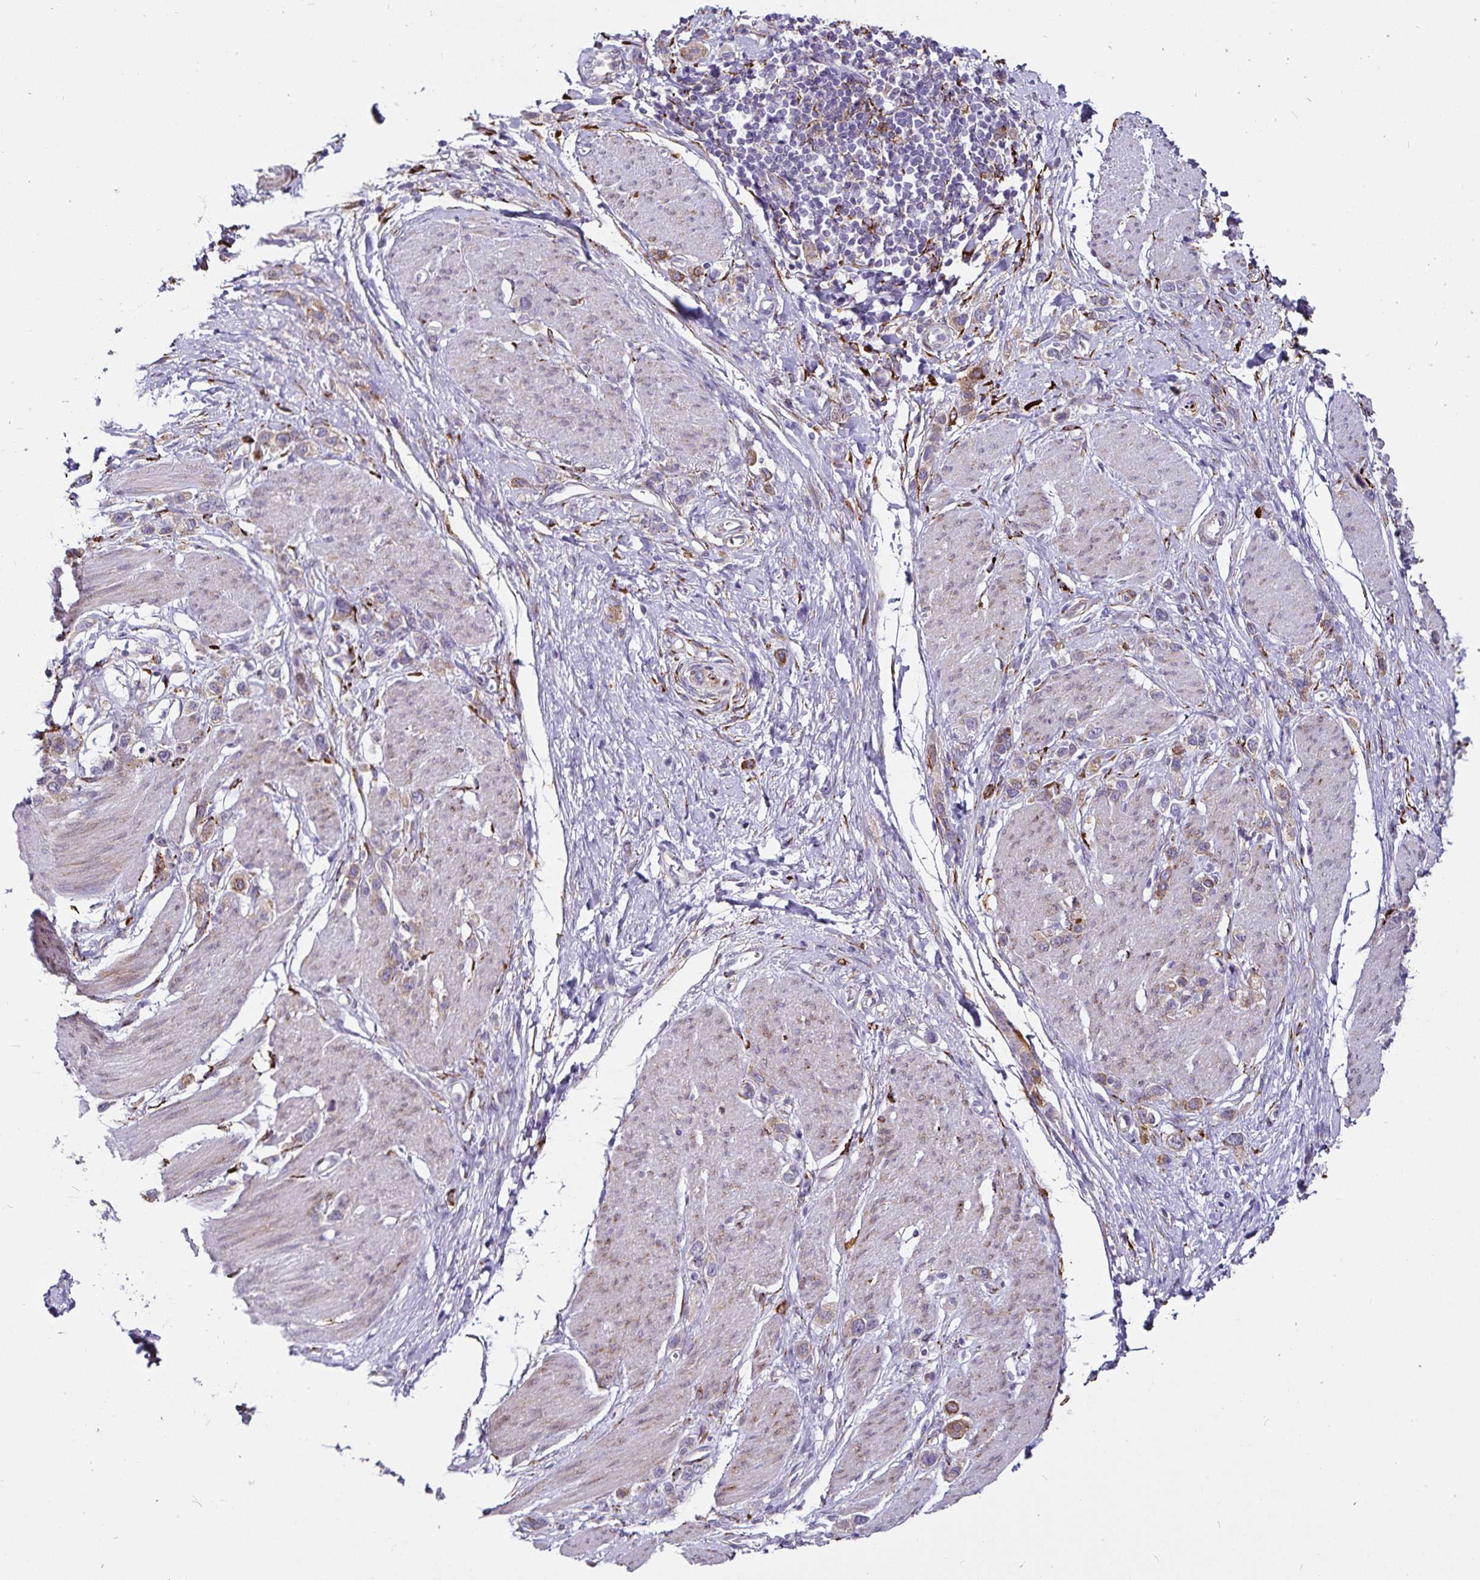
{"staining": {"intensity": "moderate", "quantity": ">75%", "location": "cytoplasmic/membranous"}, "tissue": "stomach cancer", "cell_type": "Tumor cells", "image_type": "cancer", "snomed": [{"axis": "morphology", "description": "Adenocarcinoma, NOS"}, {"axis": "topography", "description": "Stomach"}], "caption": "Stomach adenocarcinoma stained with DAB immunohistochemistry (IHC) exhibits medium levels of moderate cytoplasmic/membranous positivity in approximately >75% of tumor cells. (DAB (3,3'-diaminobenzidine) IHC with brightfield microscopy, high magnification).", "gene": "P4HA2", "patient": {"sex": "female", "age": 65}}